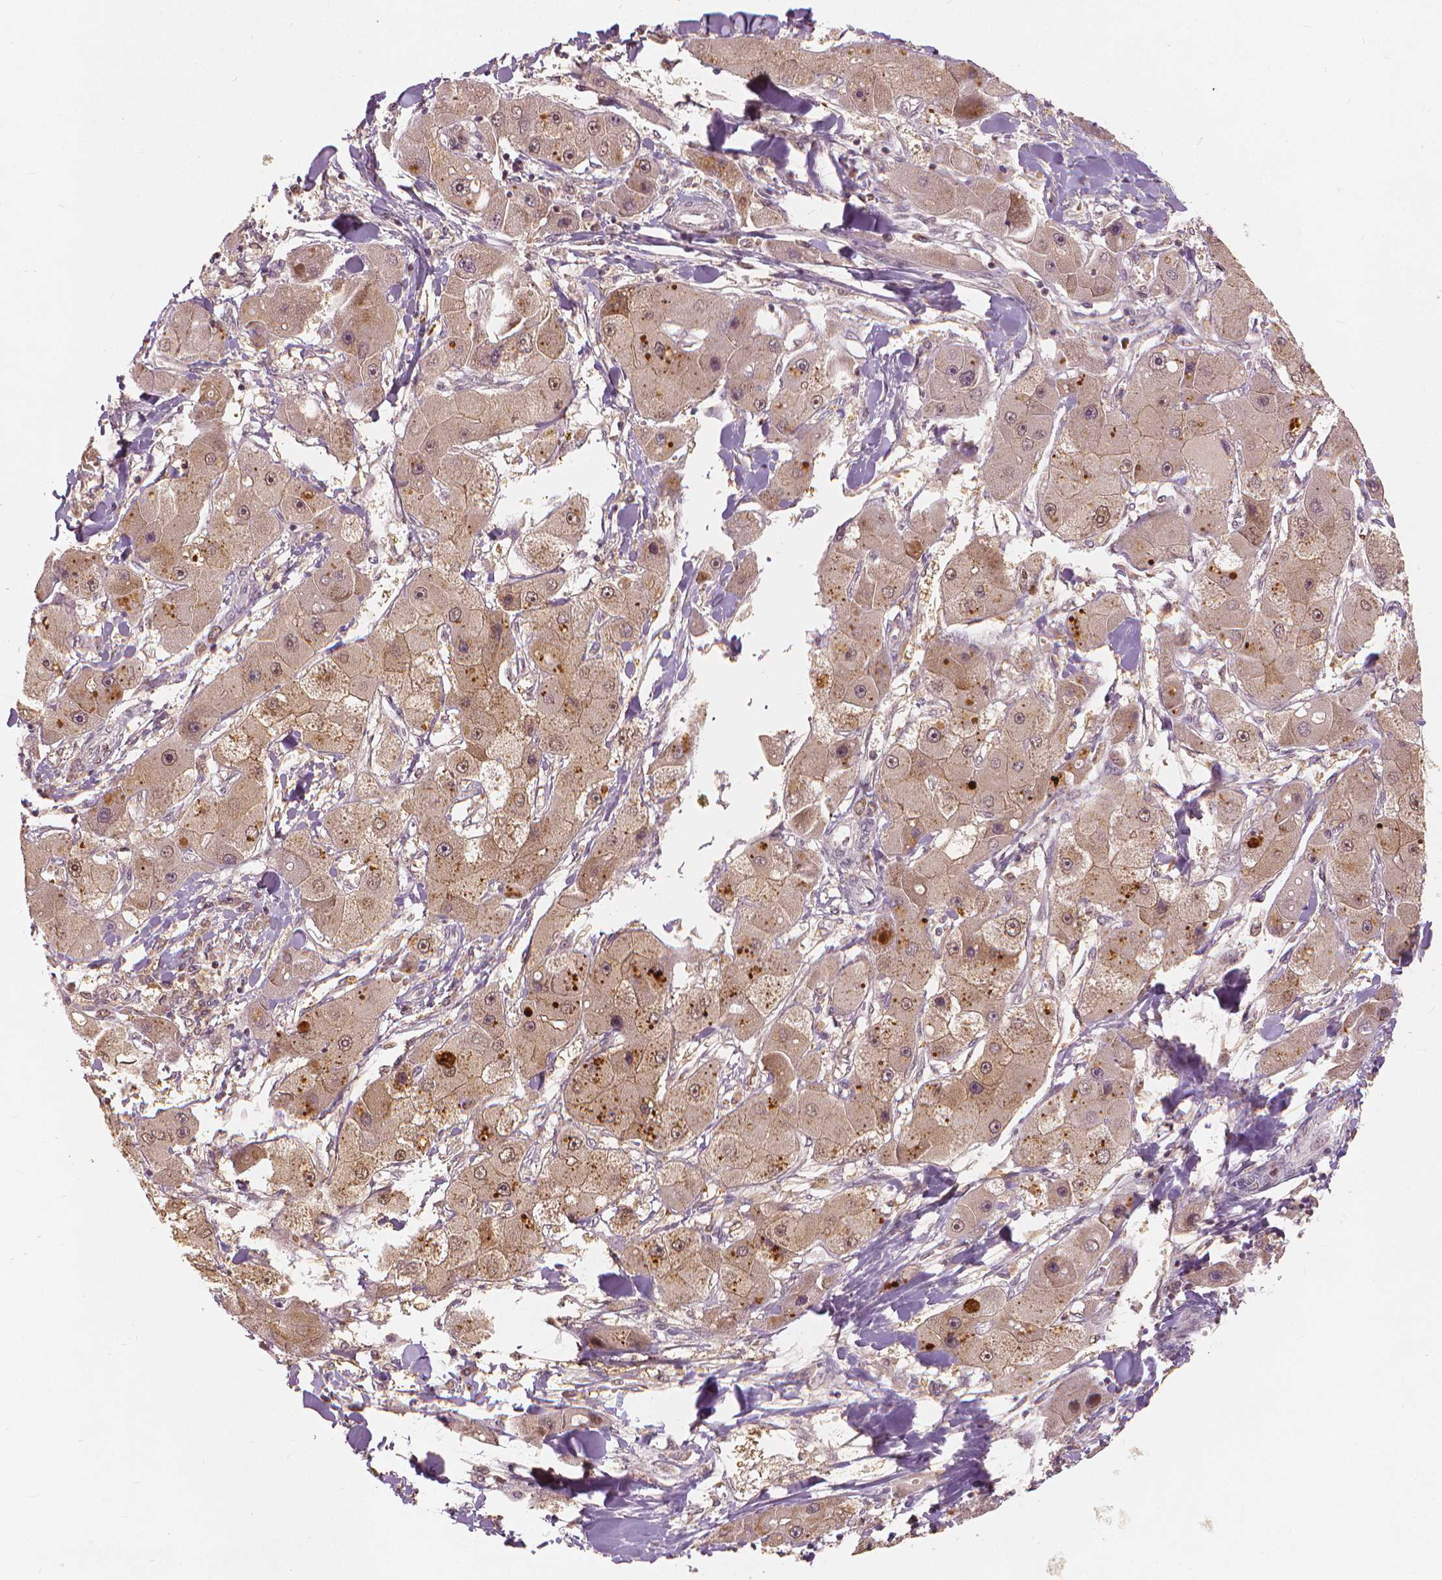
{"staining": {"intensity": "weak", "quantity": "<25%", "location": "nuclear"}, "tissue": "liver cancer", "cell_type": "Tumor cells", "image_type": "cancer", "snomed": [{"axis": "morphology", "description": "Carcinoma, Hepatocellular, NOS"}, {"axis": "topography", "description": "Liver"}], "caption": "Liver cancer stained for a protein using immunohistochemistry exhibits no staining tumor cells.", "gene": "NSD2", "patient": {"sex": "male", "age": 24}}